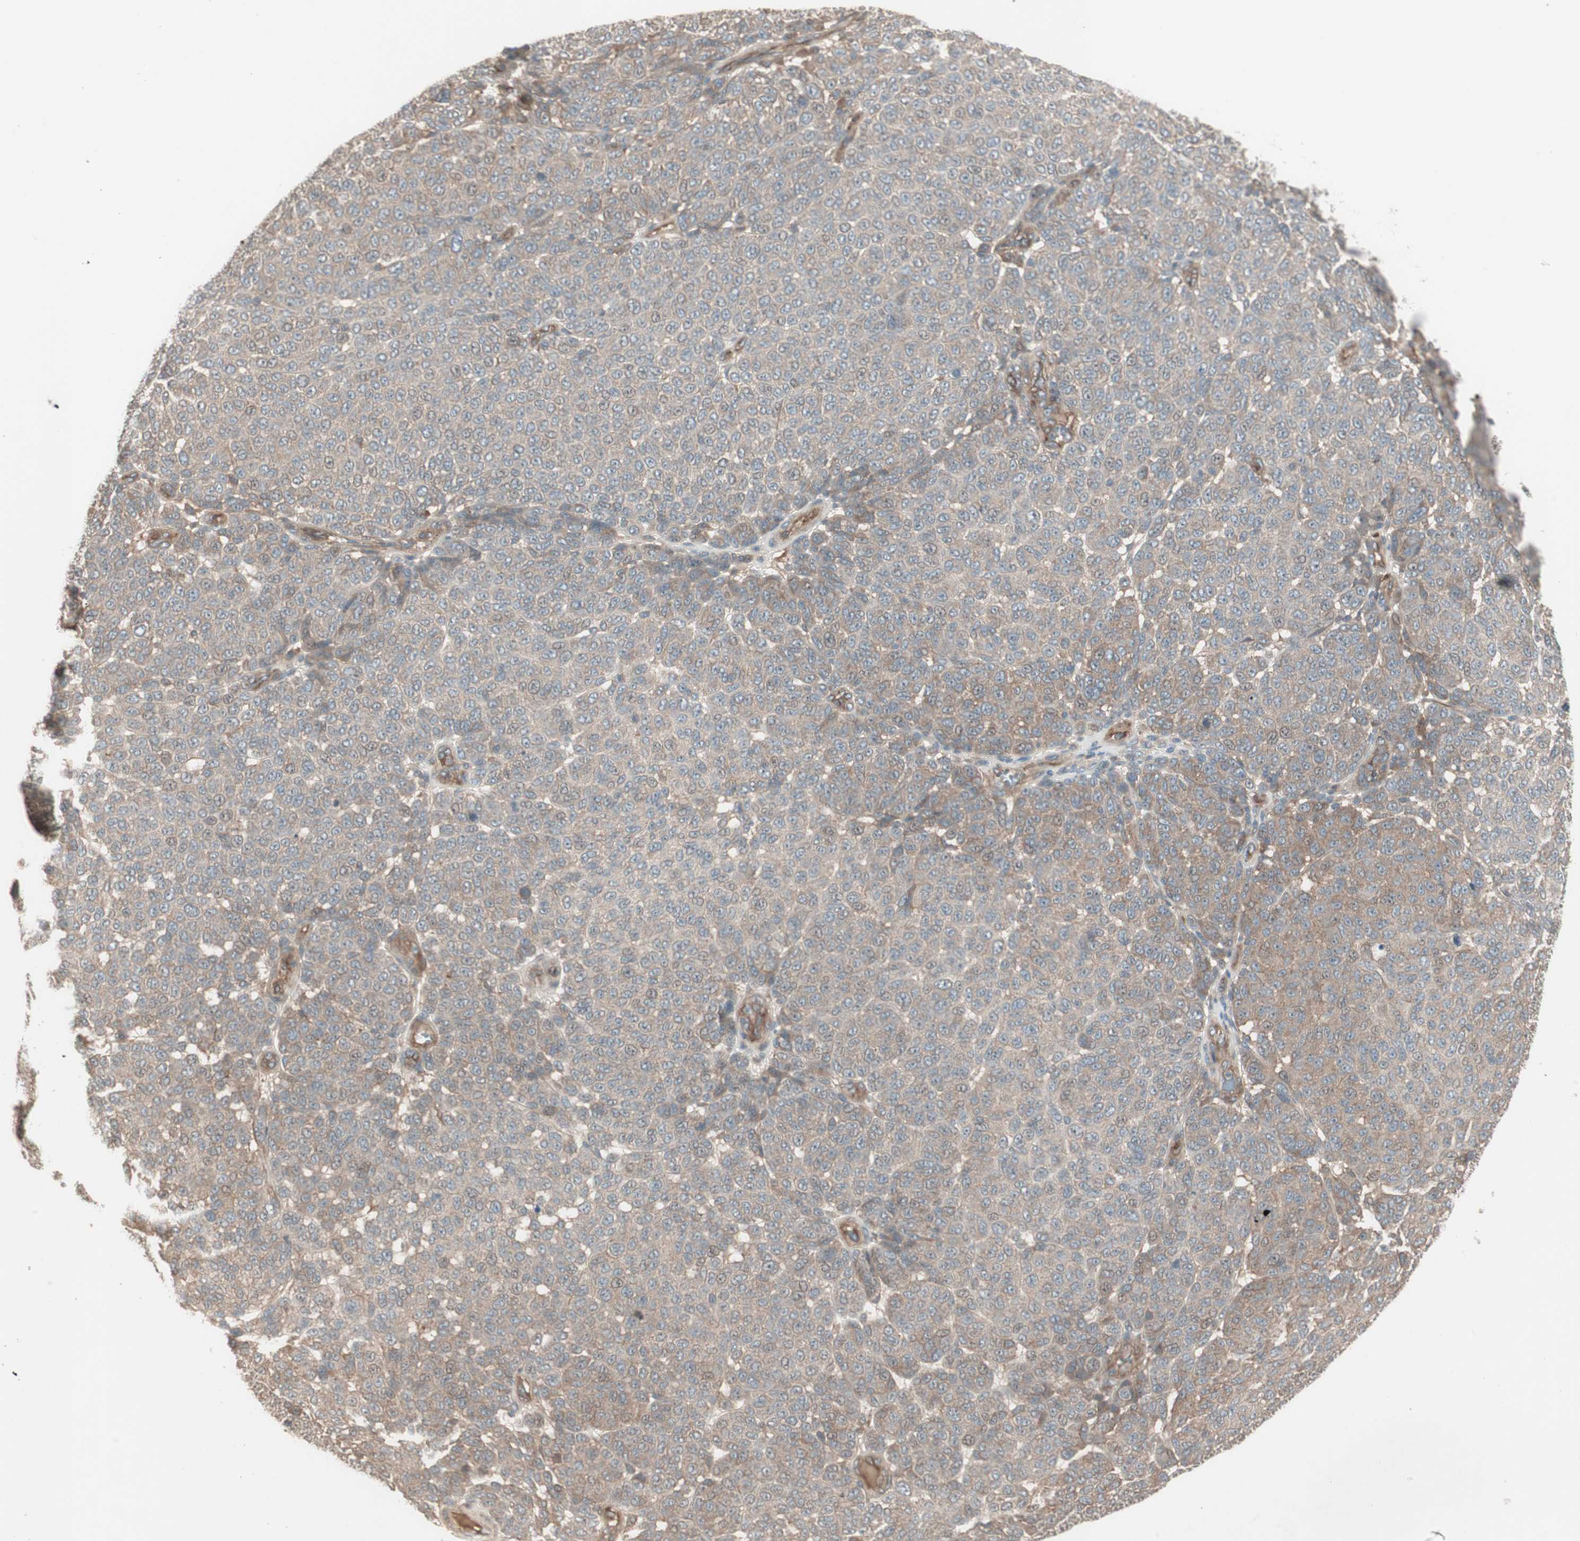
{"staining": {"intensity": "weak", "quantity": ">75%", "location": "cytoplasmic/membranous"}, "tissue": "melanoma", "cell_type": "Tumor cells", "image_type": "cancer", "snomed": [{"axis": "morphology", "description": "Malignant melanoma, NOS"}, {"axis": "topography", "description": "Skin"}], "caption": "A photomicrograph of human melanoma stained for a protein displays weak cytoplasmic/membranous brown staining in tumor cells.", "gene": "TFPI", "patient": {"sex": "male", "age": 59}}